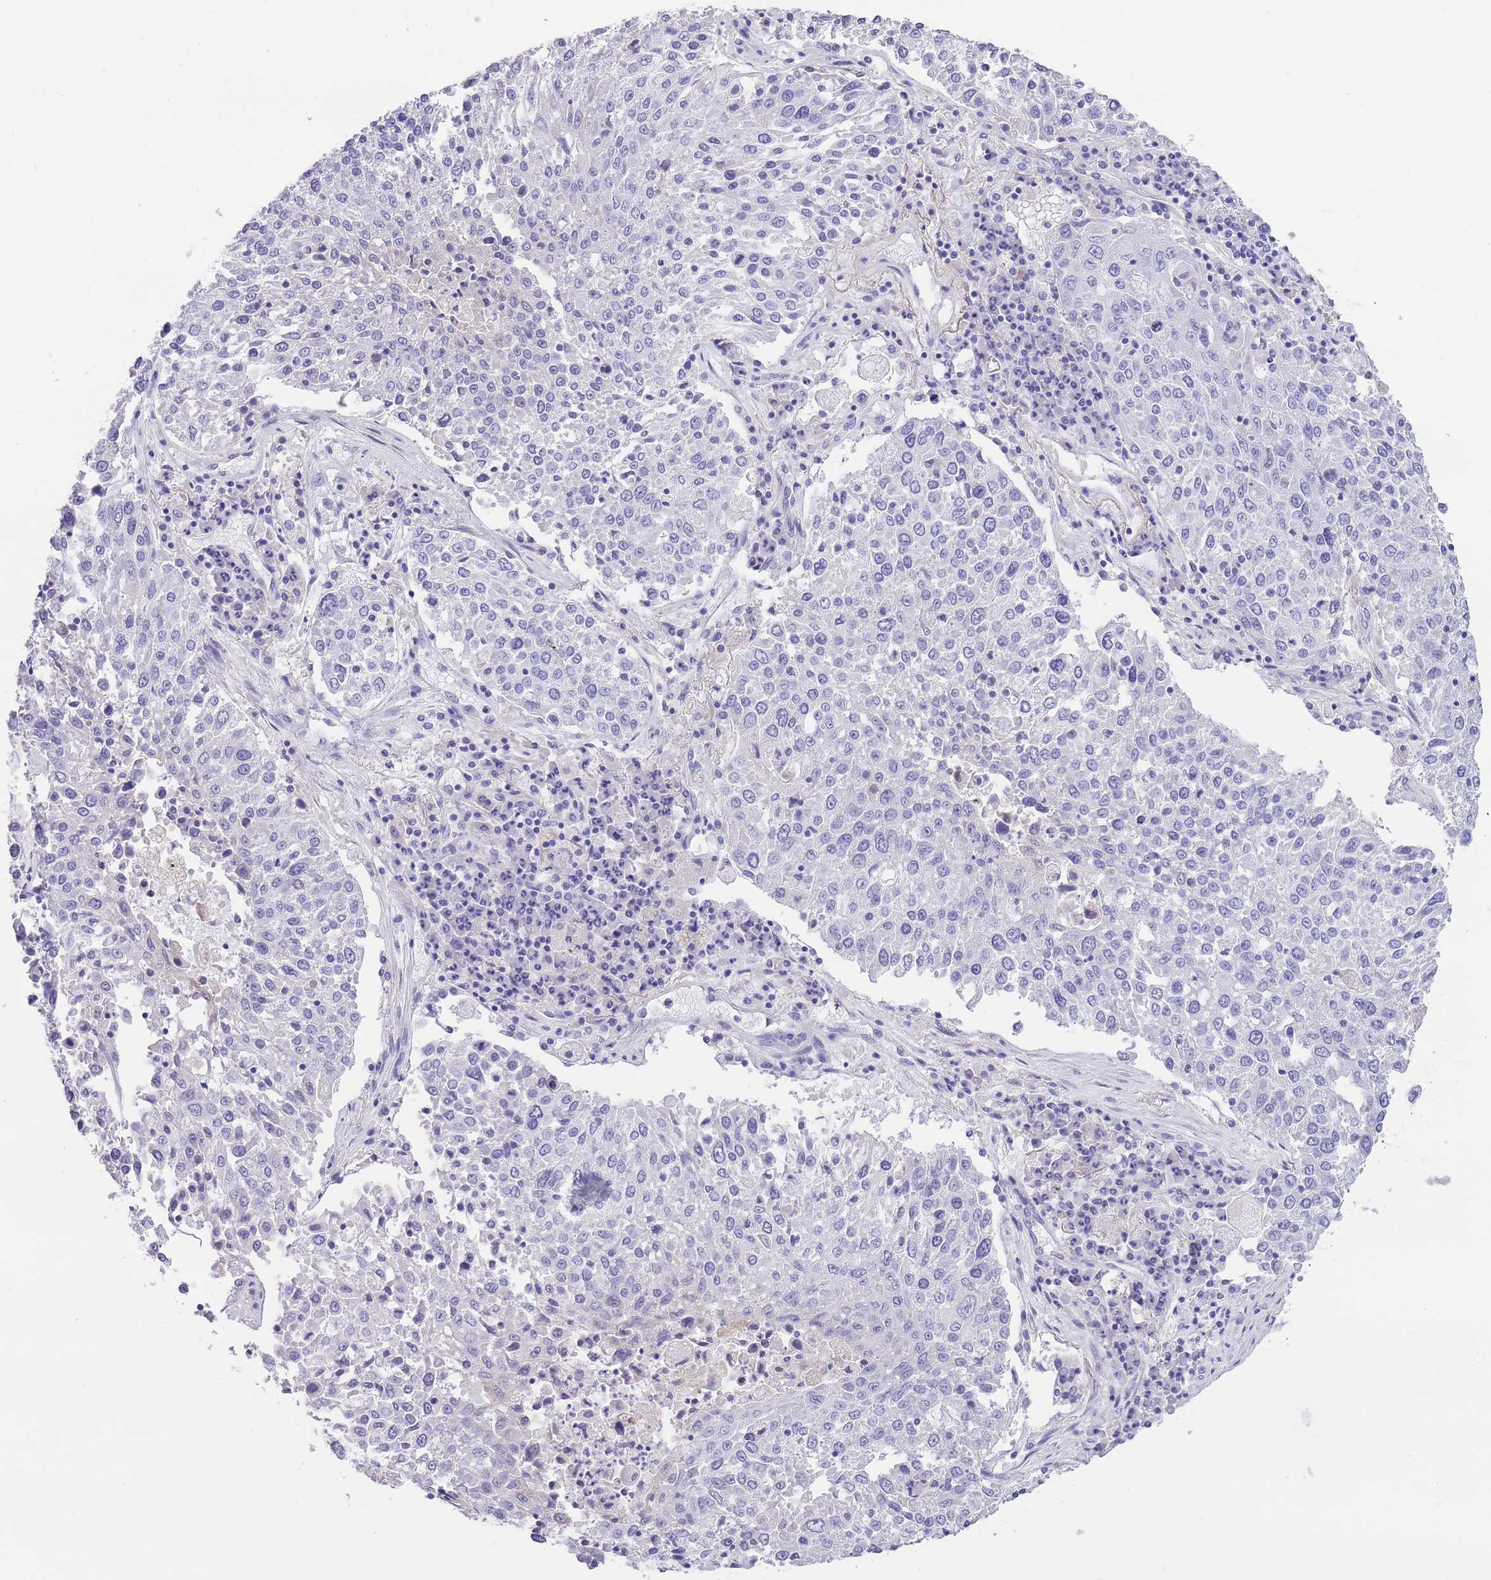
{"staining": {"intensity": "negative", "quantity": "none", "location": "none"}, "tissue": "lung cancer", "cell_type": "Tumor cells", "image_type": "cancer", "snomed": [{"axis": "morphology", "description": "Squamous cell carcinoma, NOS"}, {"axis": "topography", "description": "Lung"}], "caption": "A high-resolution photomicrograph shows immunohistochemistry staining of squamous cell carcinoma (lung), which demonstrates no significant staining in tumor cells.", "gene": "RAI2", "patient": {"sex": "male", "age": 65}}